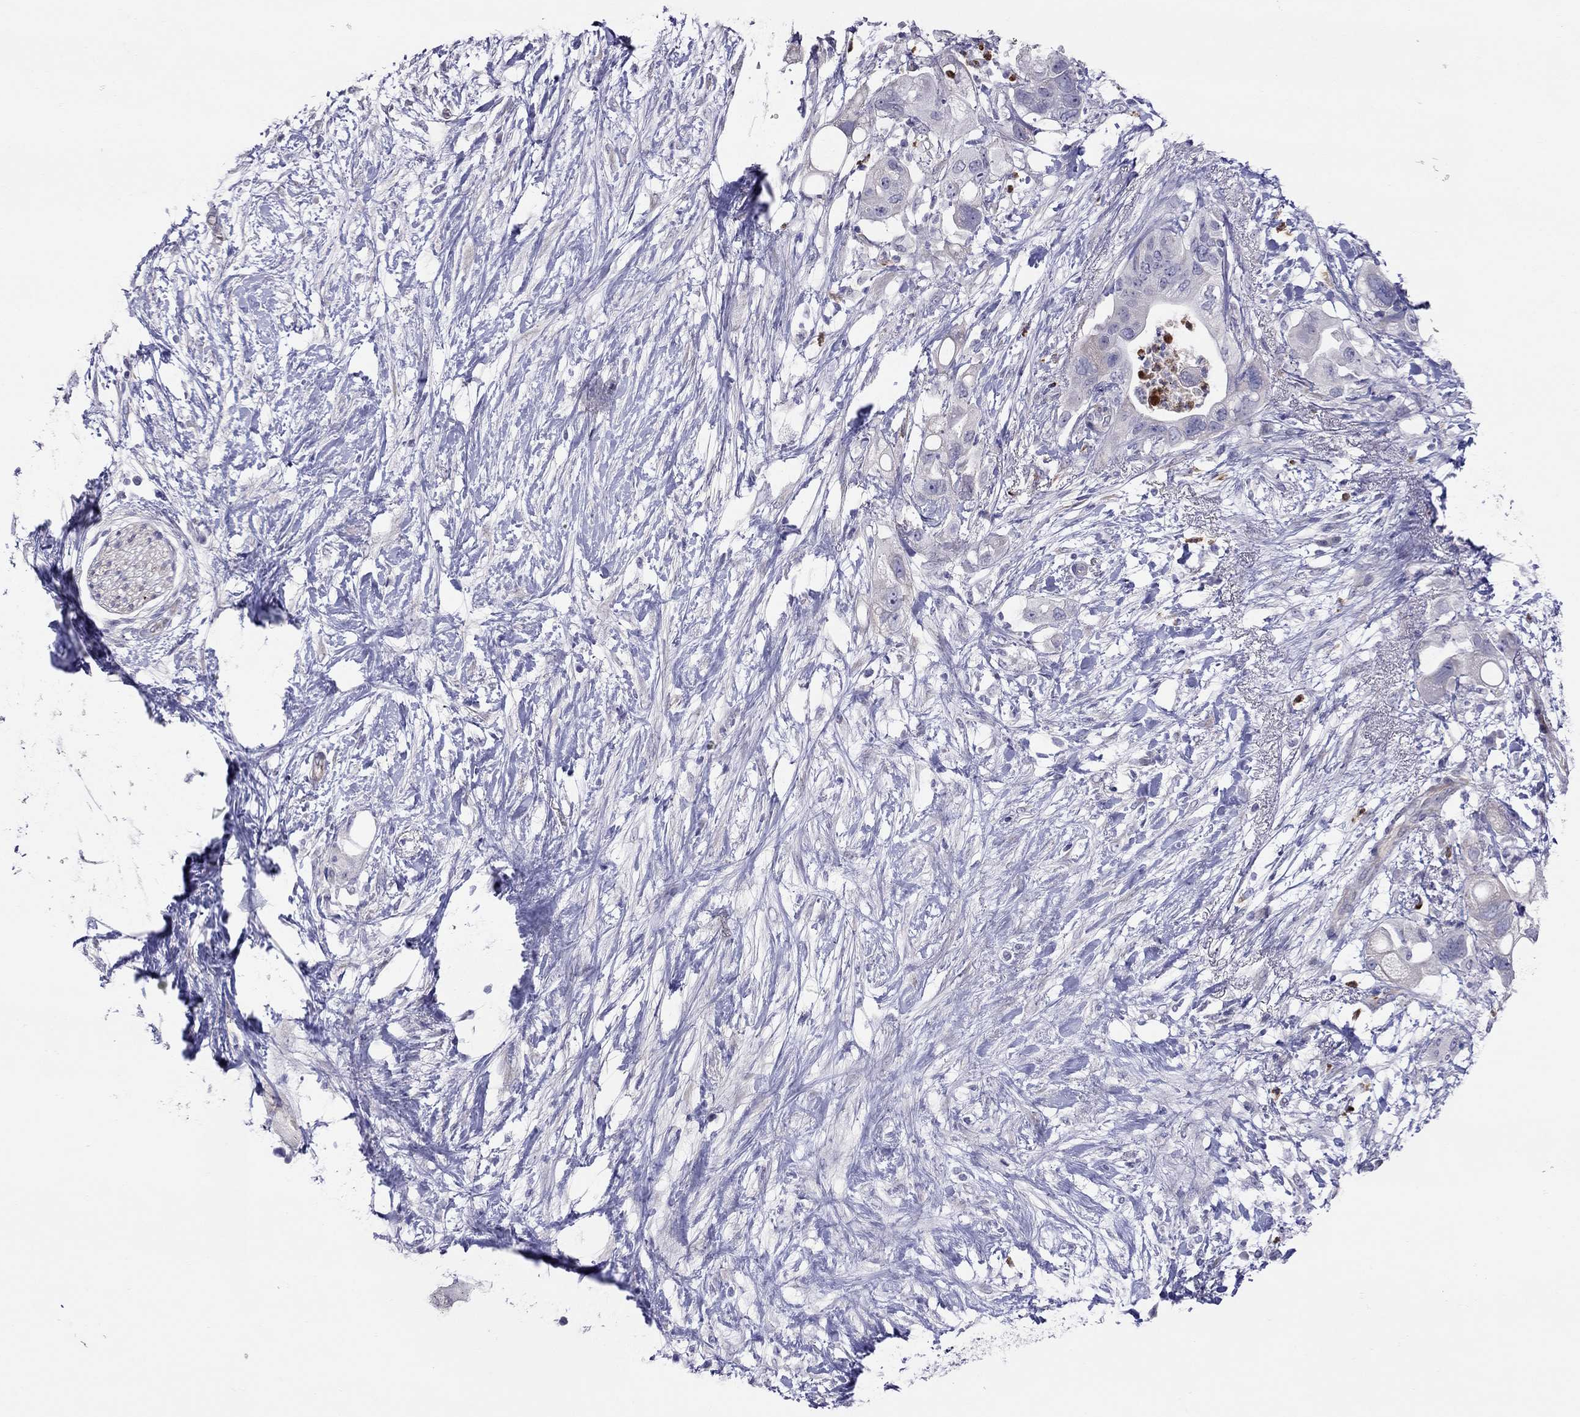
{"staining": {"intensity": "negative", "quantity": "none", "location": "none"}, "tissue": "pancreatic cancer", "cell_type": "Tumor cells", "image_type": "cancer", "snomed": [{"axis": "morphology", "description": "Adenocarcinoma, NOS"}, {"axis": "topography", "description": "Pancreas"}], "caption": "This is an immunohistochemistry image of human pancreatic cancer. There is no expression in tumor cells.", "gene": "SPINT4", "patient": {"sex": "female", "age": 72}}